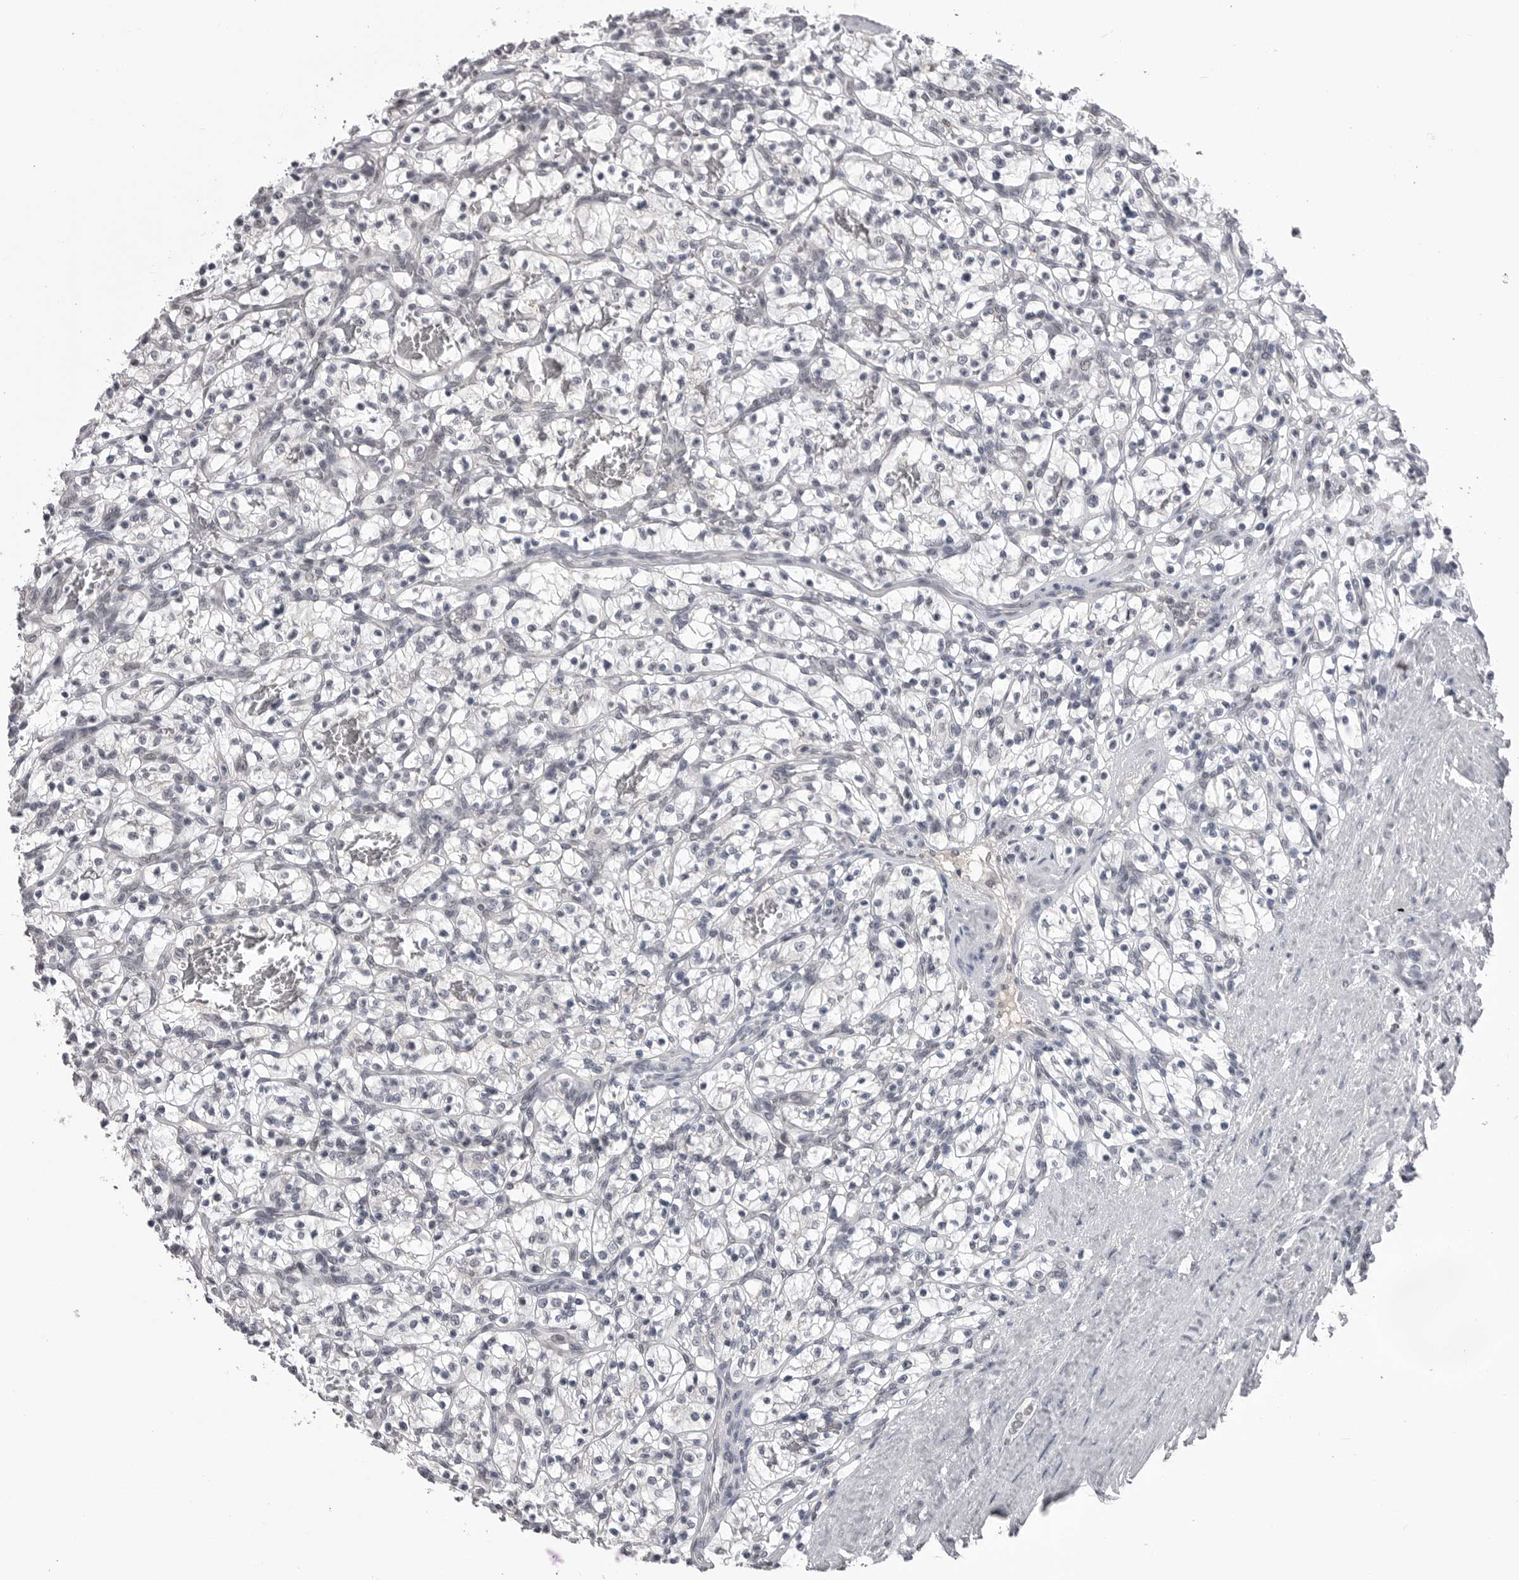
{"staining": {"intensity": "negative", "quantity": "none", "location": "none"}, "tissue": "renal cancer", "cell_type": "Tumor cells", "image_type": "cancer", "snomed": [{"axis": "morphology", "description": "Adenocarcinoma, NOS"}, {"axis": "topography", "description": "Kidney"}], "caption": "Immunohistochemical staining of renal cancer (adenocarcinoma) demonstrates no significant staining in tumor cells.", "gene": "DLG2", "patient": {"sex": "female", "age": 57}}